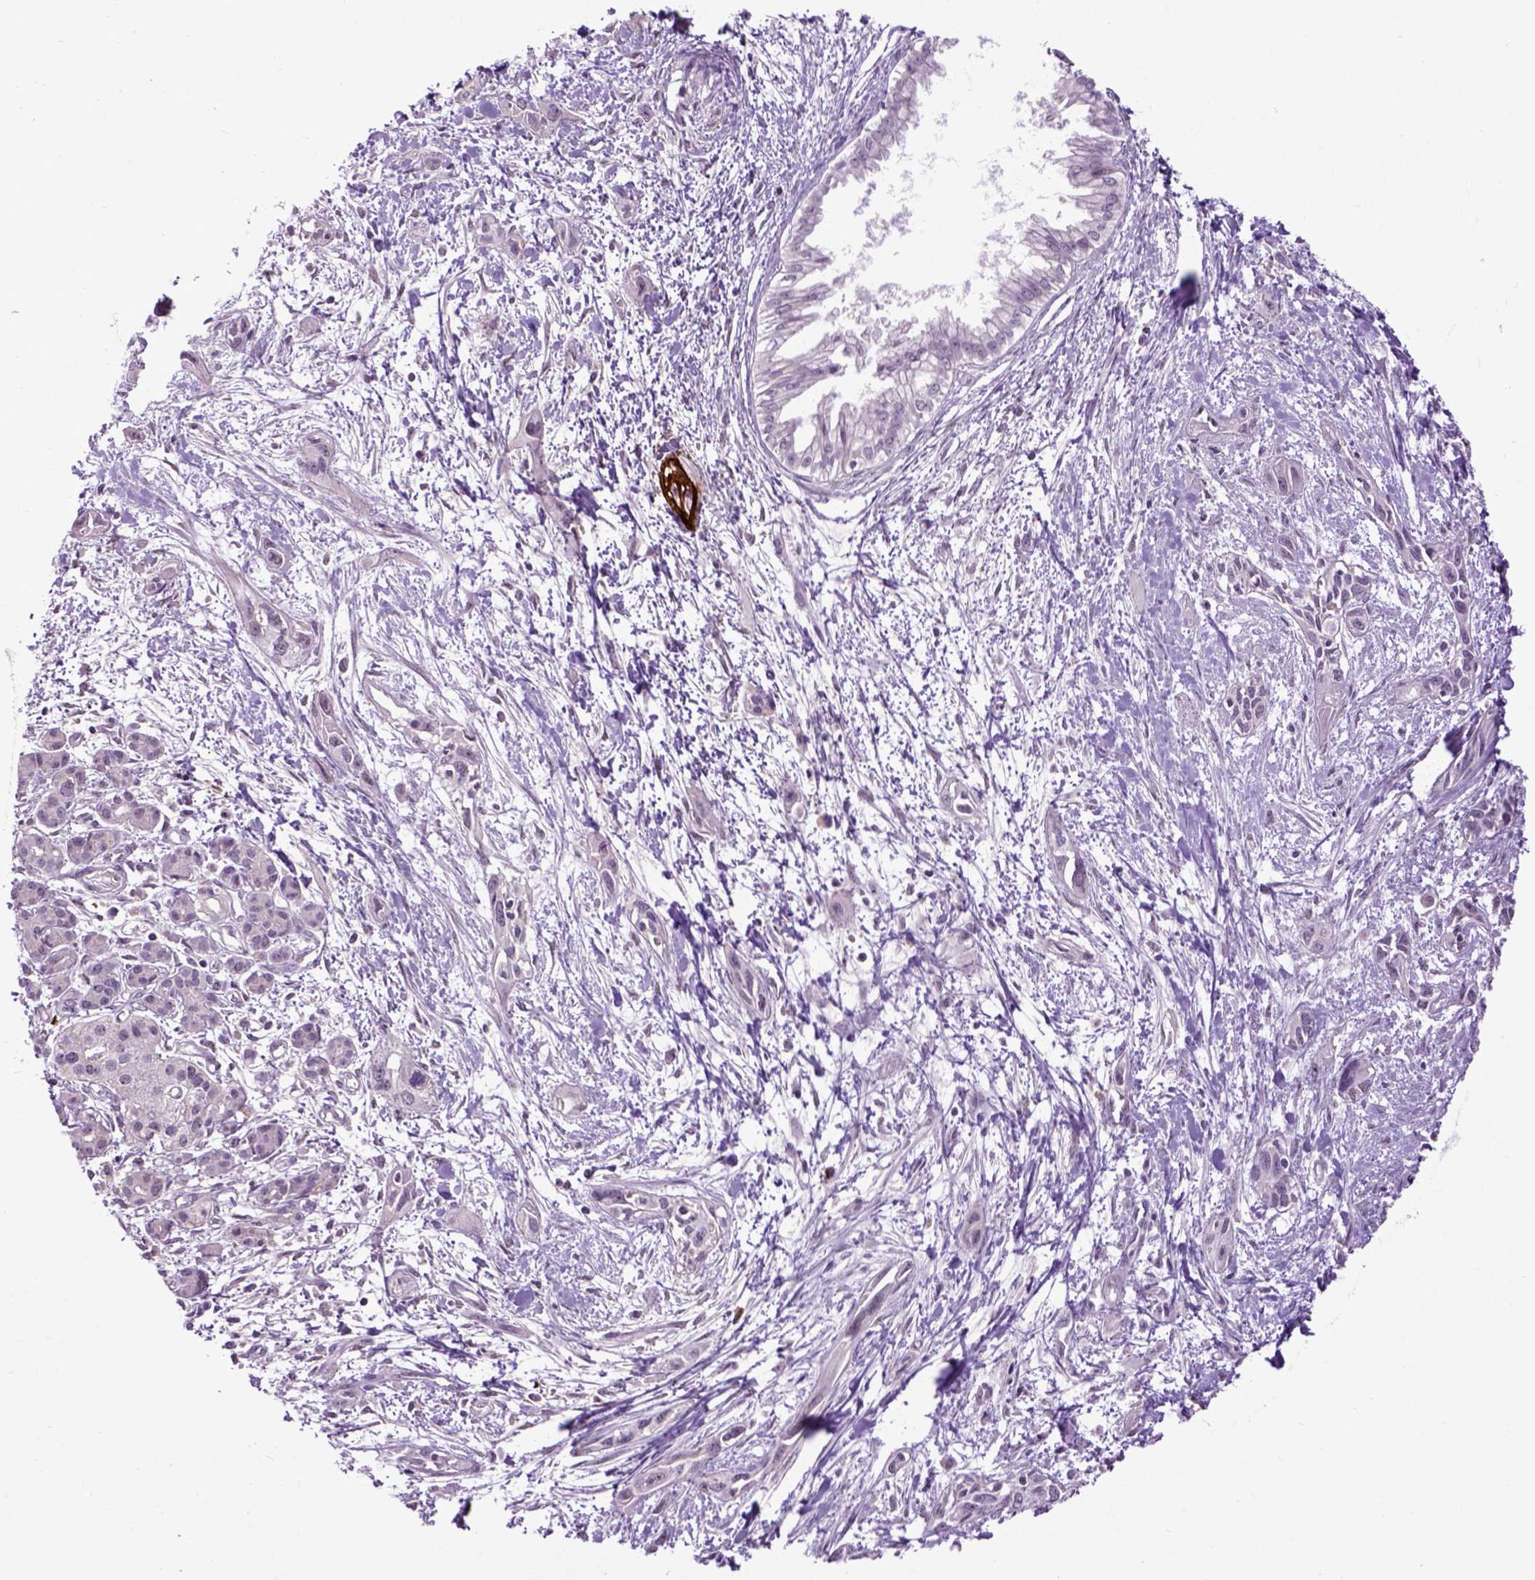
{"staining": {"intensity": "negative", "quantity": "none", "location": "none"}, "tissue": "pancreatic cancer", "cell_type": "Tumor cells", "image_type": "cancer", "snomed": [{"axis": "morphology", "description": "Adenocarcinoma, NOS"}, {"axis": "topography", "description": "Pancreas"}], "caption": "Tumor cells show no significant positivity in pancreatic cancer (adenocarcinoma).", "gene": "EMILIN3", "patient": {"sex": "female", "age": 55}}